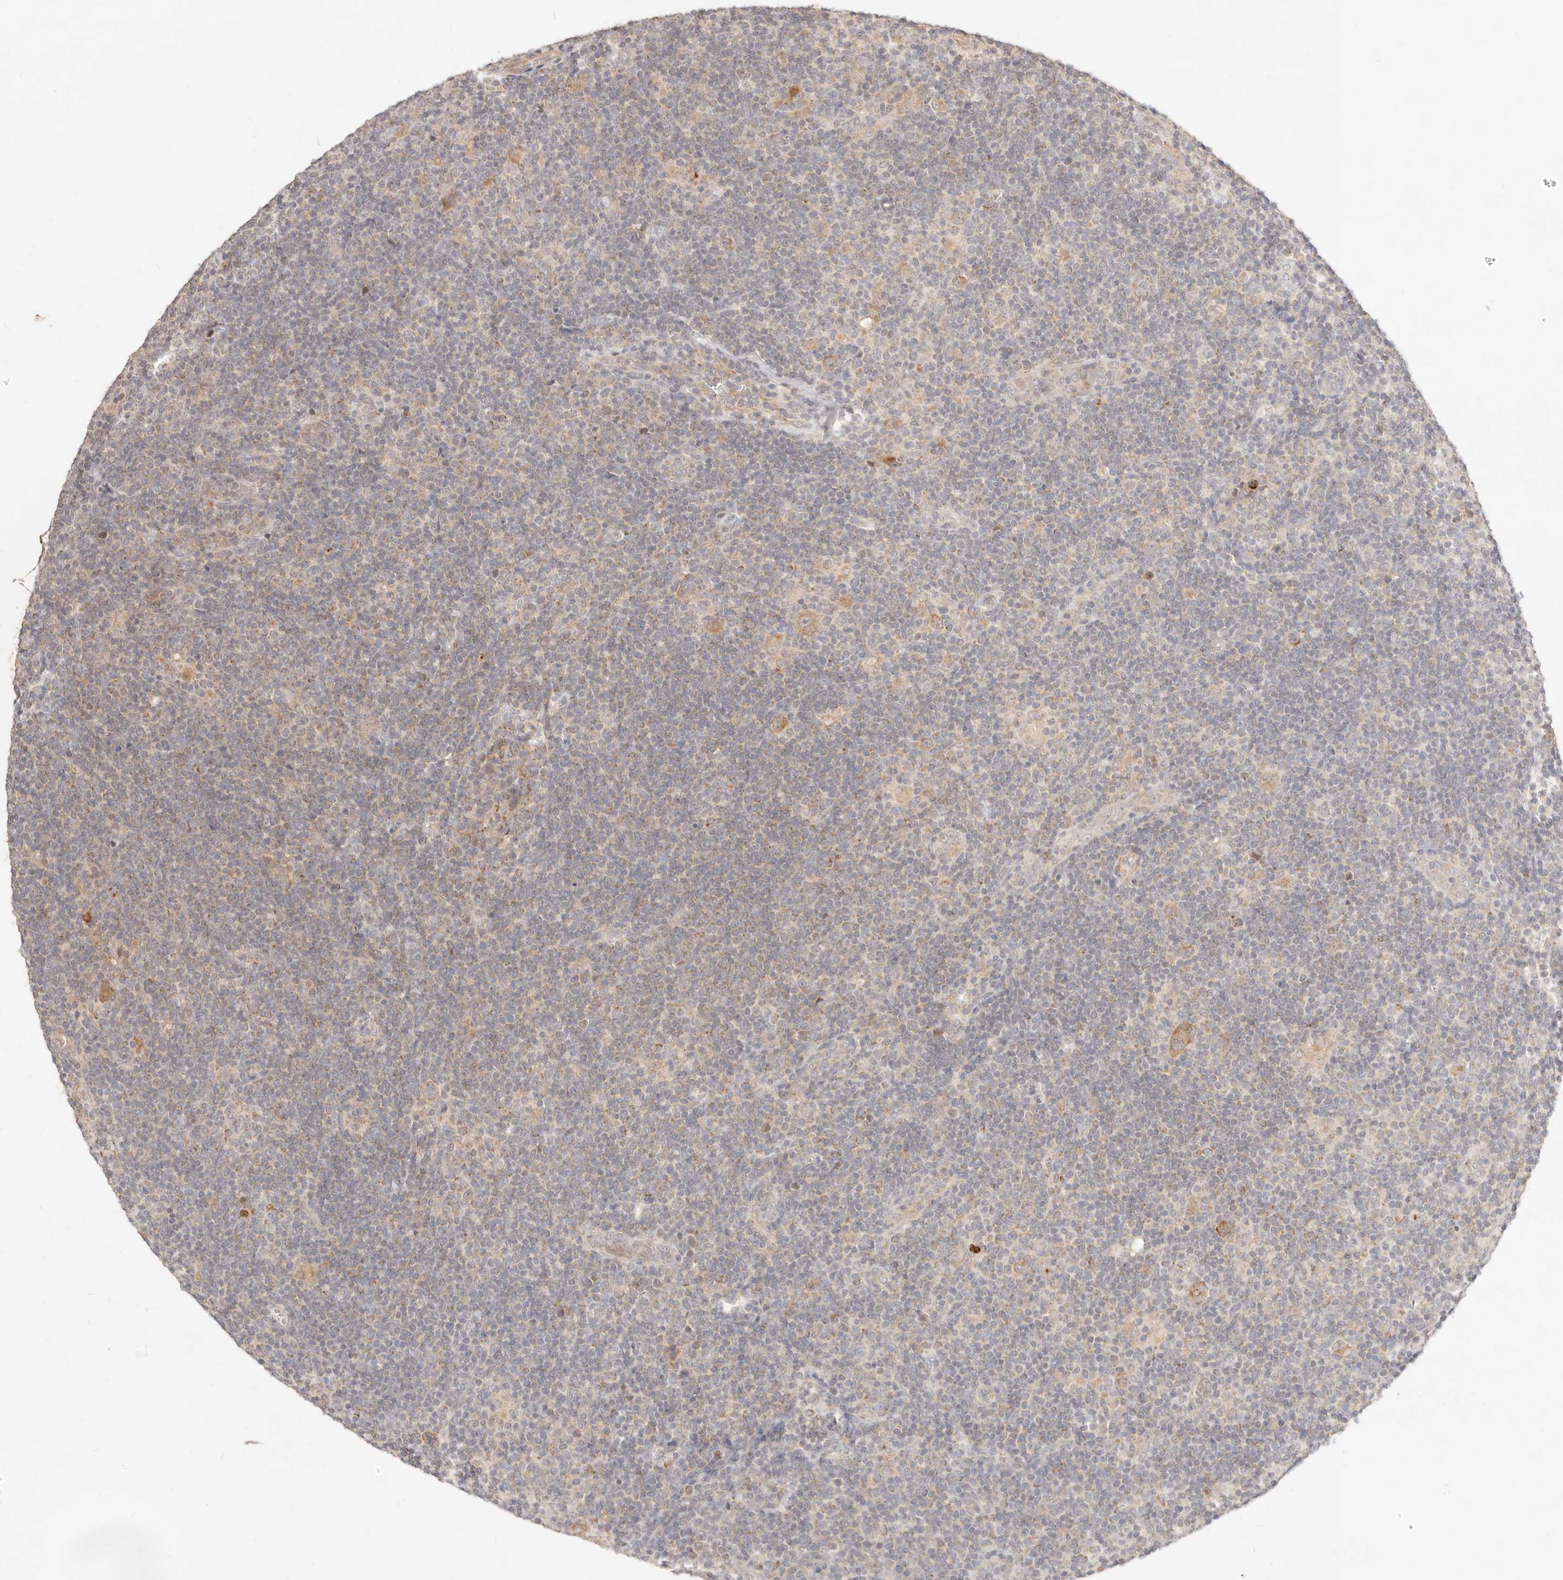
{"staining": {"intensity": "moderate", "quantity": ">75%", "location": "cytoplasmic/membranous"}, "tissue": "lymphoma", "cell_type": "Tumor cells", "image_type": "cancer", "snomed": [{"axis": "morphology", "description": "Hodgkin's disease, NOS"}, {"axis": "topography", "description": "Lymph node"}], "caption": "An immunohistochemistry photomicrograph of tumor tissue is shown. Protein staining in brown highlights moderate cytoplasmic/membranous positivity in lymphoma within tumor cells. Nuclei are stained in blue.", "gene": "RUBCNL", "patient": {"sex": "female", "age": 57}}